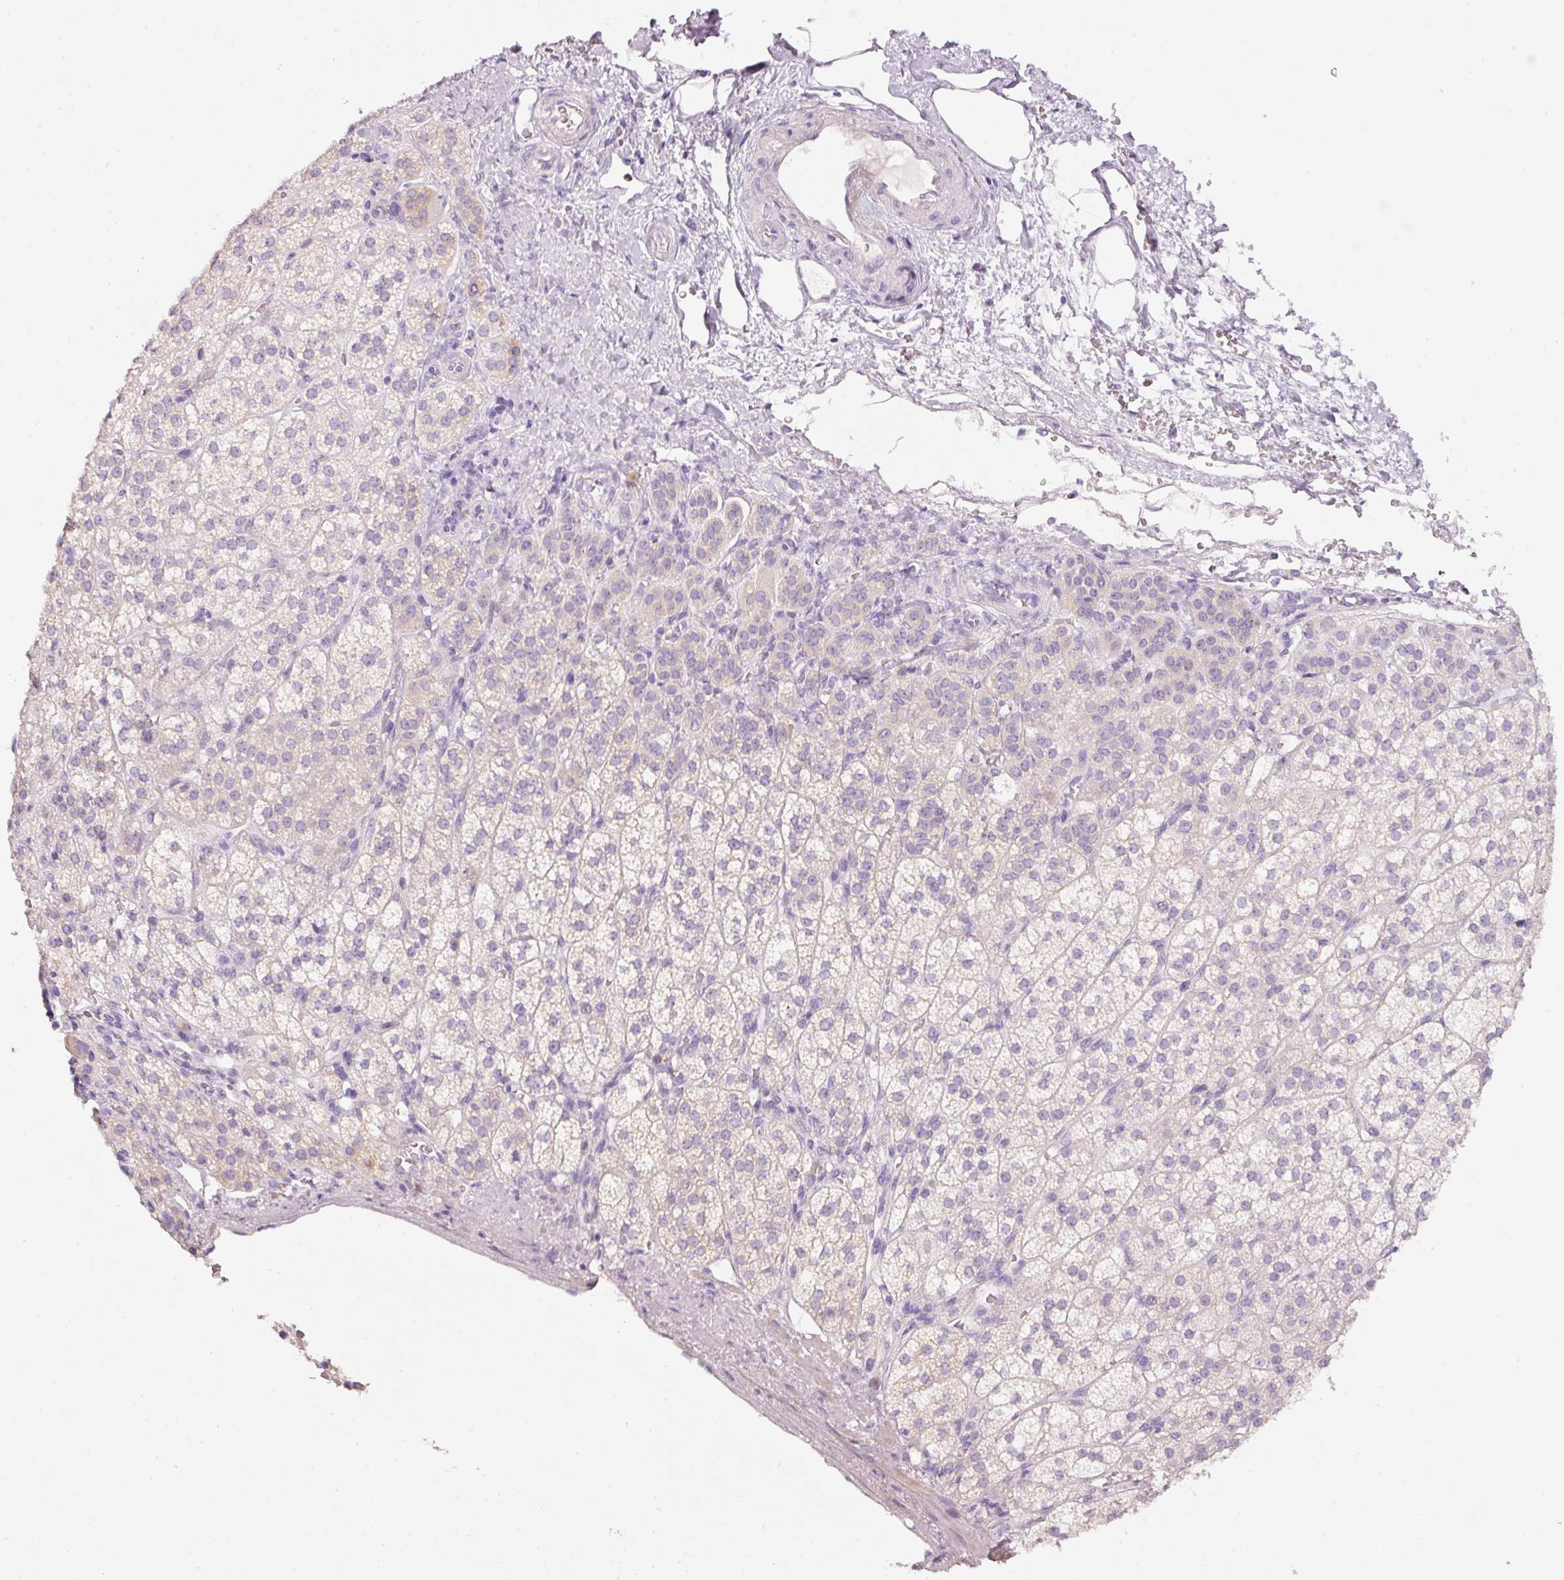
{"staining": {"intensity": "weak", "quantity": "25%-75%", "location": "cytoplasmic/membranous"}, "tissue": "adrenal gland", "cell_type": "Glandular cells", "image_type": "normal", "snomed": [{"axis": "morphology", "description": "Normal tissue, NOS"}, {"axis": "topography", "description": "Adrenal gland"}], "caption": "Immunohistochemical staining of unremarkable human adrenal gland shows low levels of weak cytoplasmic/membranous staining in about 25%-75% of glandular cells.", "gene": "PDXDC1", "patient": {"sex": "female", "age": 60}}